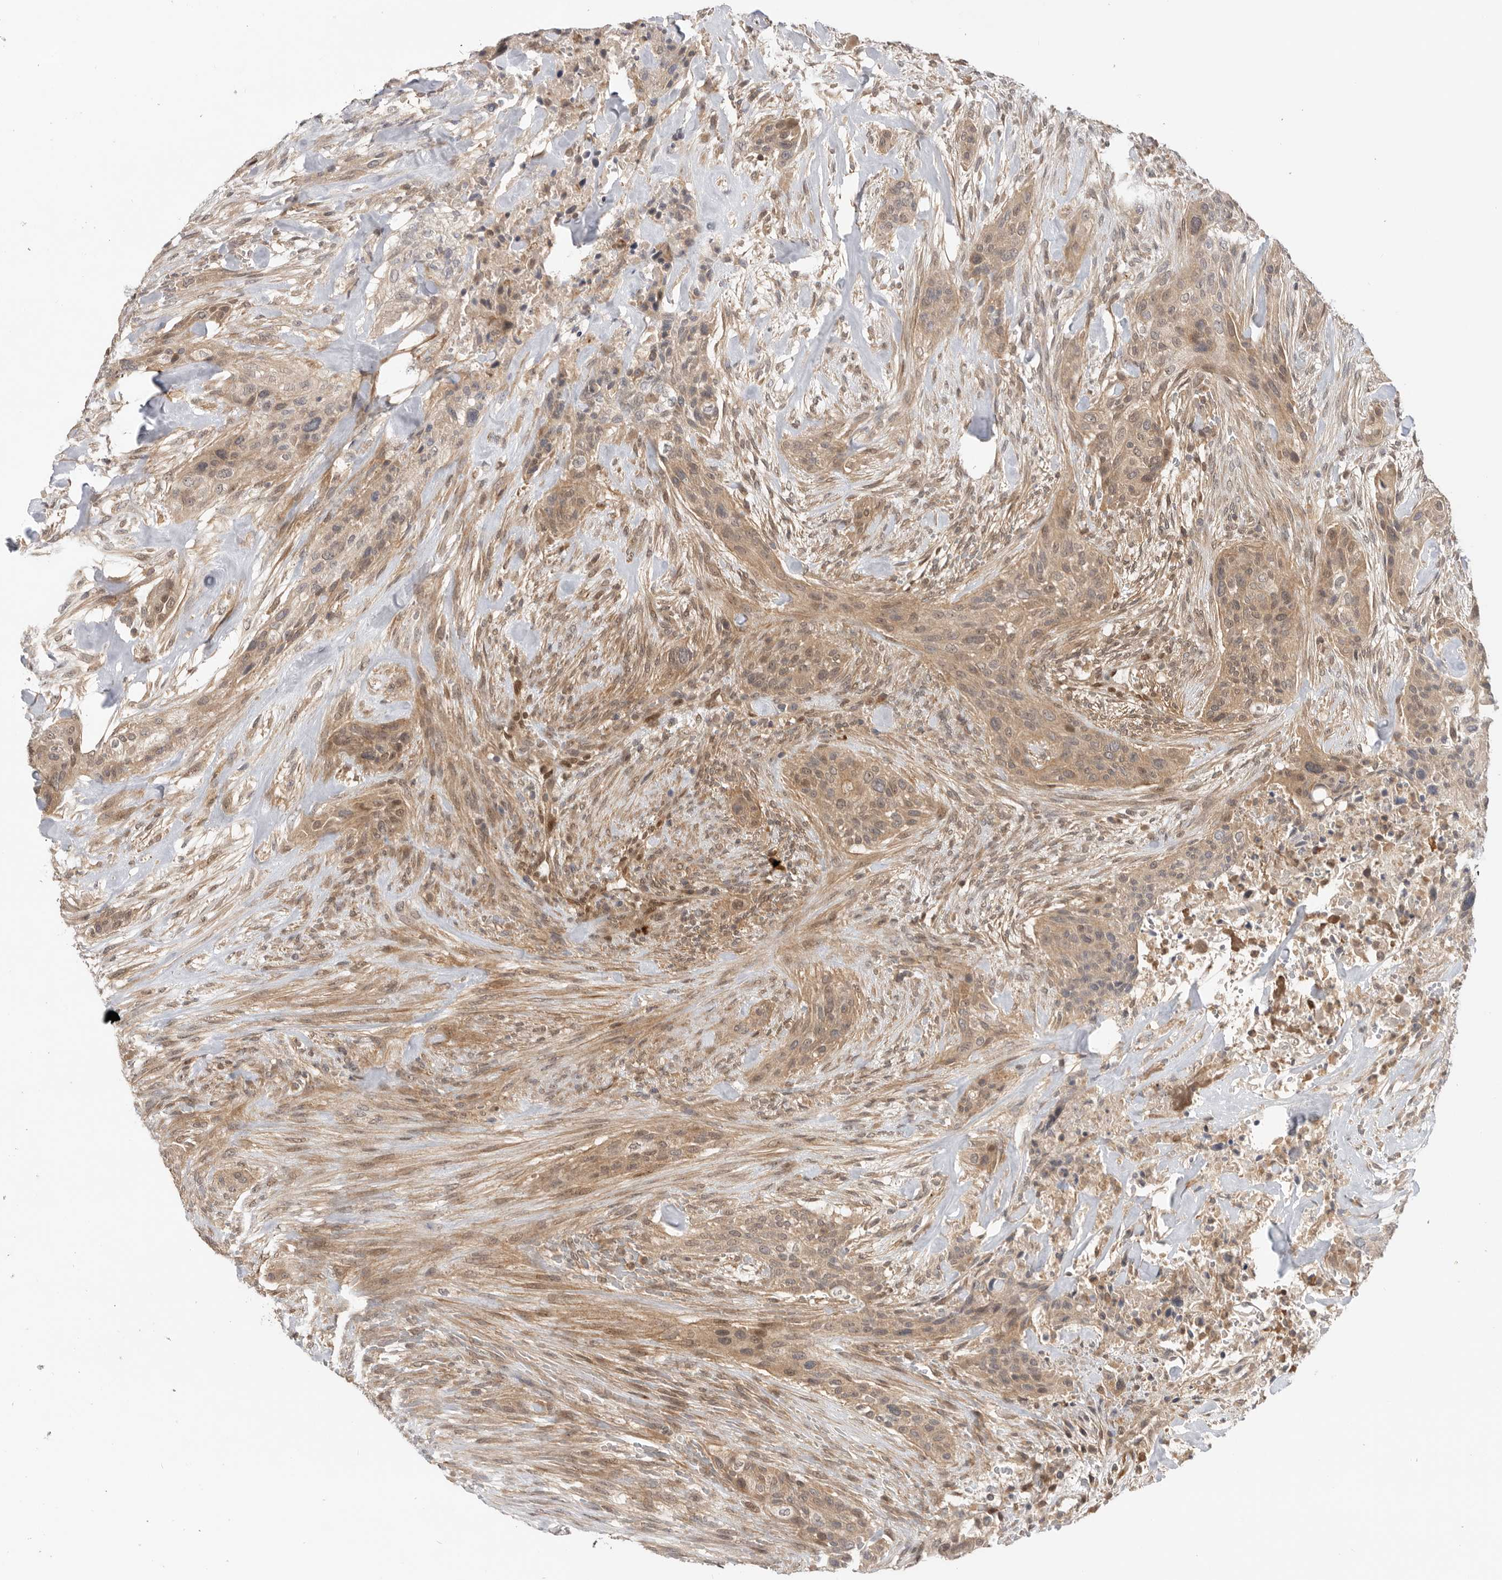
{"staining": {"intensity": "weak", "quantity": ">75%", "location": "cytoplasmic/membranous"}, "tissue": "urothelial cancer", "cell_type": "Tumor cells", "image_type": "cancer", "snomed": [{"axis": "morphology", "description": "Urothelial carcinoma, High grade"}, {"axis": "topography", "description": "Urinary bladder"}], "caption": "This is a photomicrograph of IHC staining of urothelial cancer, which shows weak staining in the cytoplasmic/membranous of tumor cells.", "gene": "DCAF8", "patient": {"sex": "male", "age": 35}}